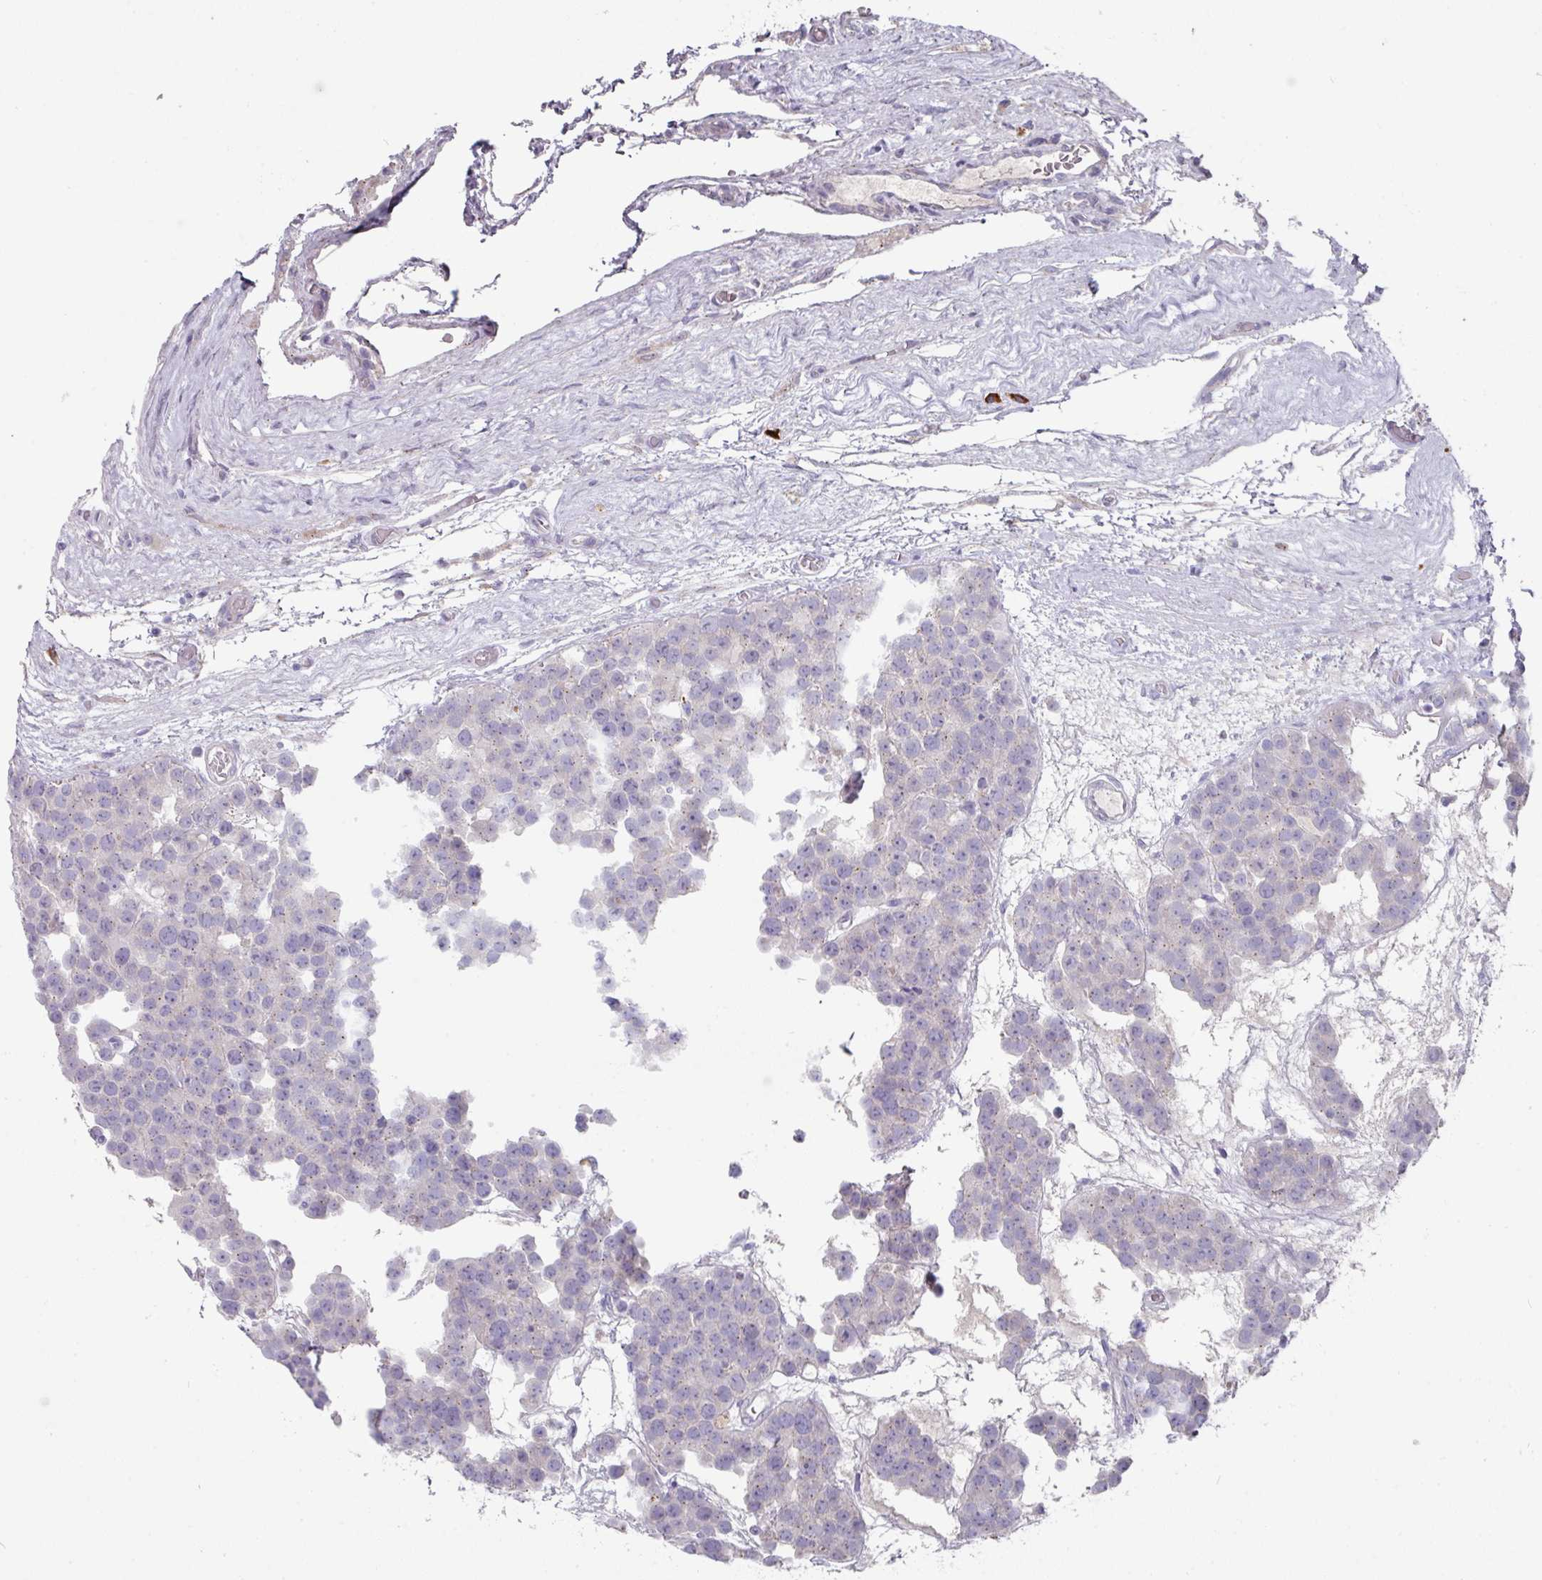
{"staining": {"intensity": "negative", "quantity": "none", "location": "none"}, "tissue": "testis cancer", "cell_type": "Tumor cells", "image_type": "cancer", "snomed": [{"axis": "morphology", "description": "Seminoma, NOS"}, {"axis": "topography", "description": "Testis"}], "caption": "A high-resolution micrograph shows immunohistochemistry staining of testis cancer (seminoma), which shows no significant expression in tumor cells.", "gene": "IL4R", "patient": {"sex": "male", "age": 71}}